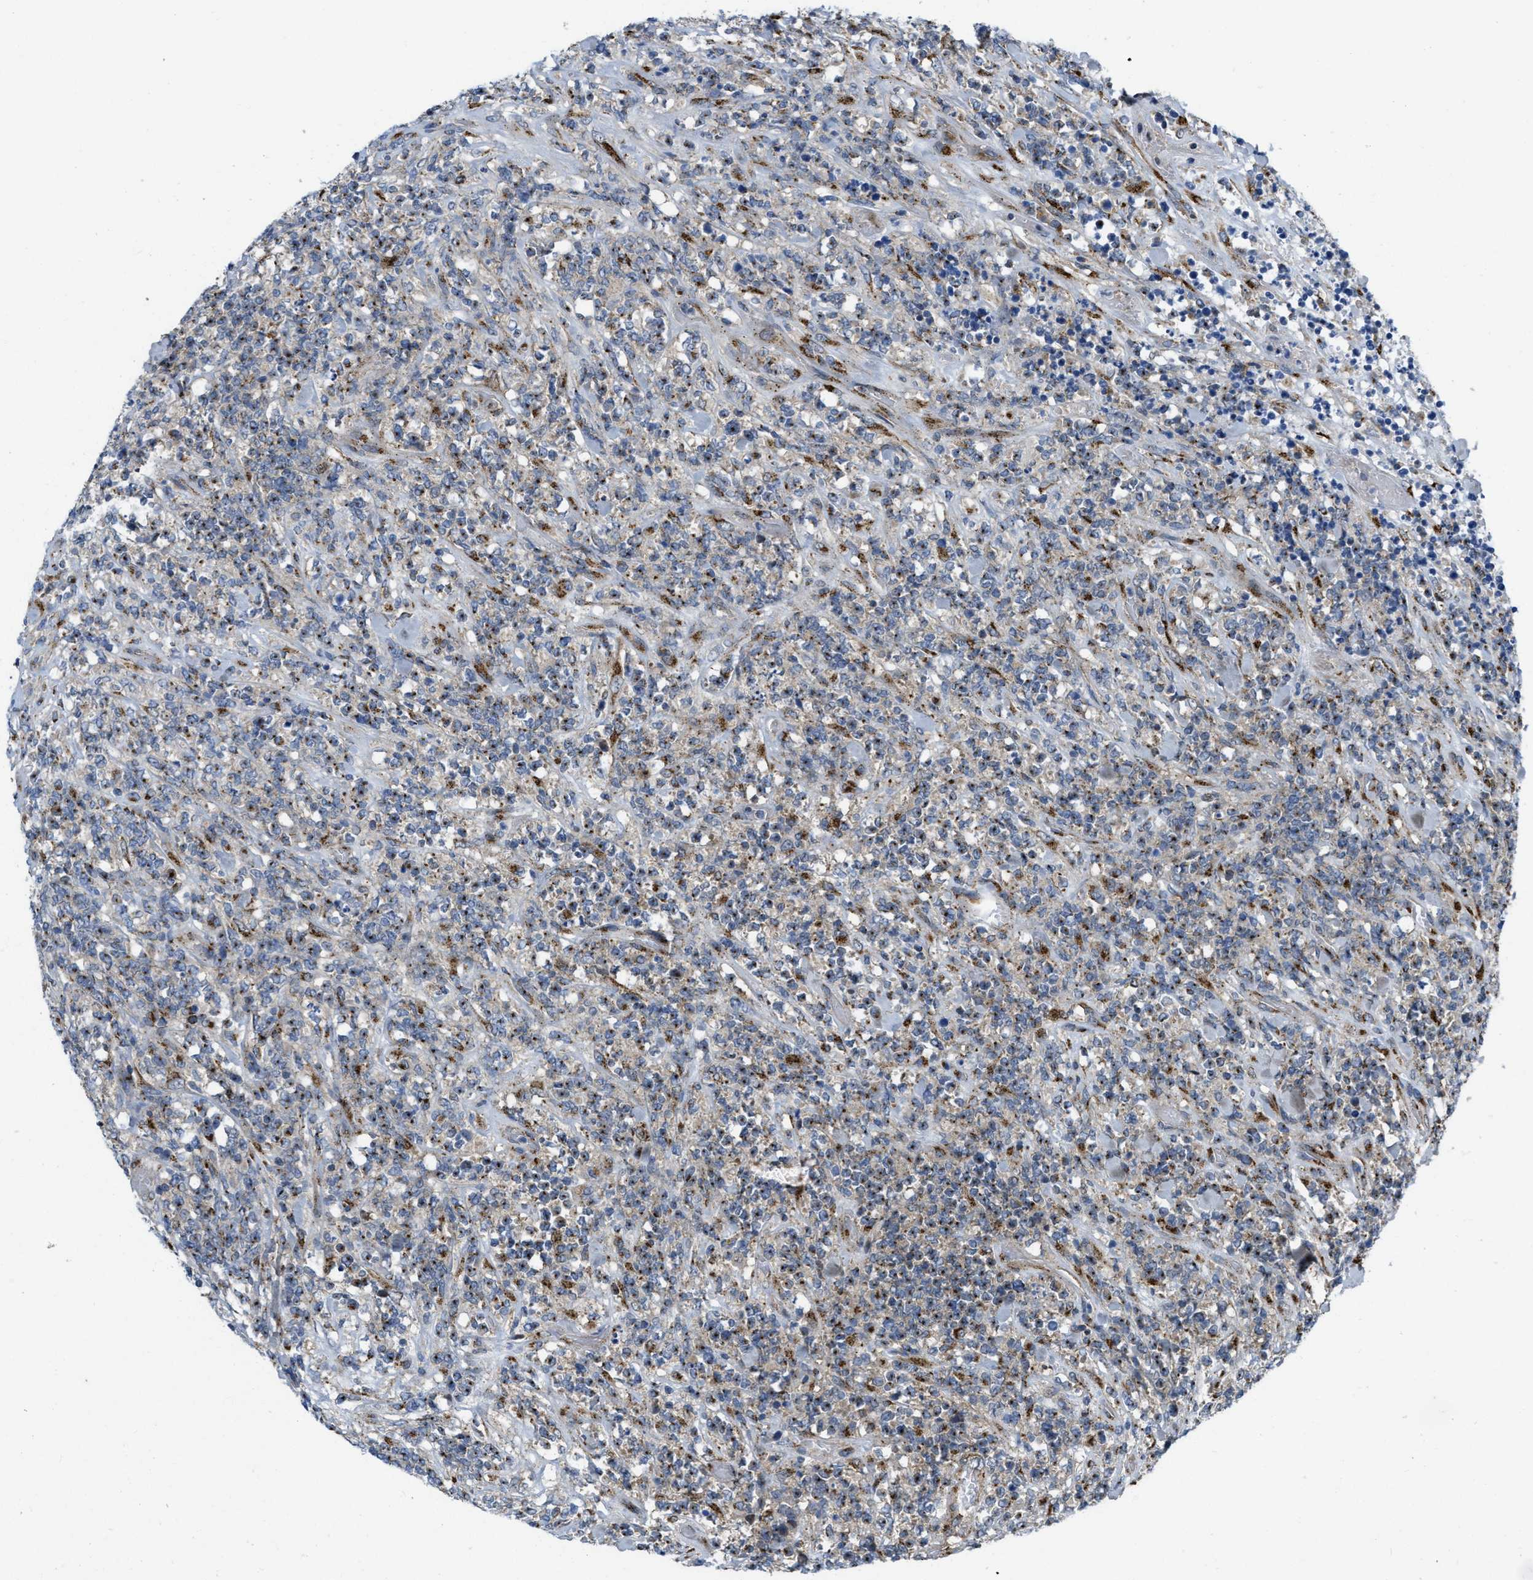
{"staining": {"intensity": "moderate", "quantity": "25%-75%", "location": "cytoplasmic/membranous"}, "tissue": "lymphoma", "cell_type": "Tumor cells", "image_type": "cancer", "snomed": [{"axis": "morphology", "description": "Malignant lymphoma, non-Hodgkin's type, High grade"}, {"axis": "topography", "description": "Soft tissue"}], "caption": "Malignant lymphoma, non-Hodgkin's type (high-grade) stained with a protein marker shows moderate staining in tumor cells.", "gene": "ZNF70", "patient": {"sex": "male", "age": 18}}